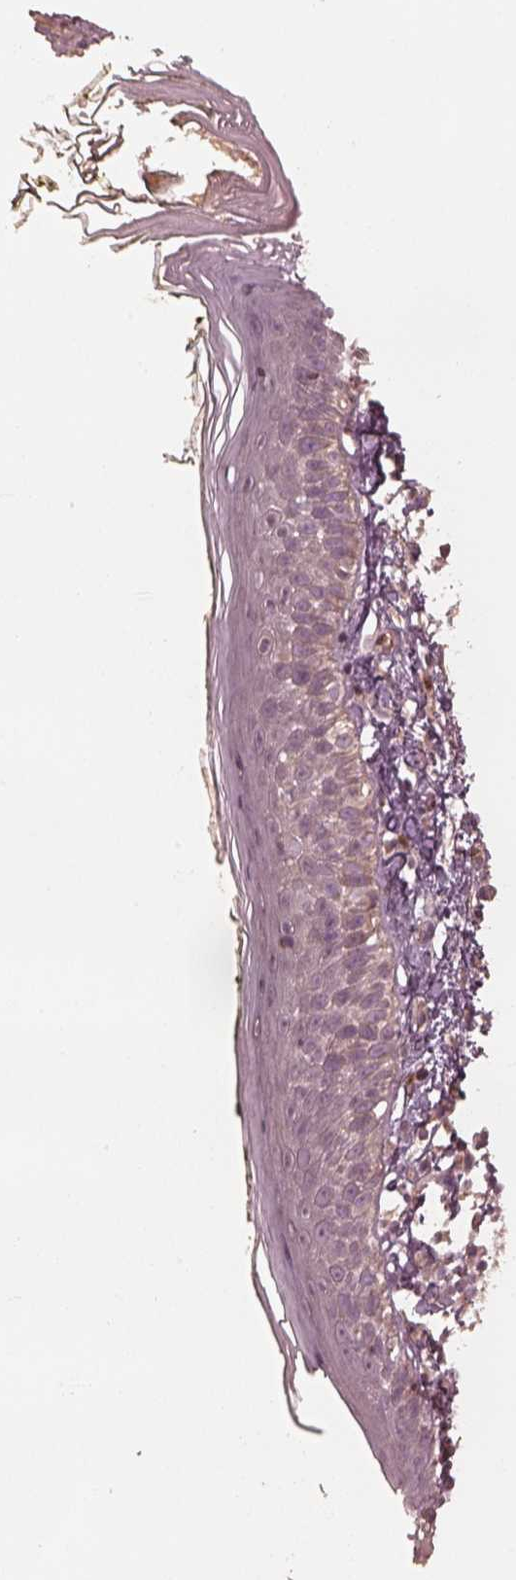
{"staining": {"intensity": "negative", "quantity": "none", "location": "none"}, "tissue": "skin", "cell_type": "Fibroblasts", "image_type": "normal", "snomed": [{"axis": "morphology", "description": "Normal tissue, NOS"}, {"axis": "topography", "description": "Skin"}], "caption": "Immunohistochemistry micrograph of benign skin stained for a protein (brown), which demonstrates no positivity in fibroblasts.", "gene": "OTOGL", "patient": {"sex": "male", "age": 76}}